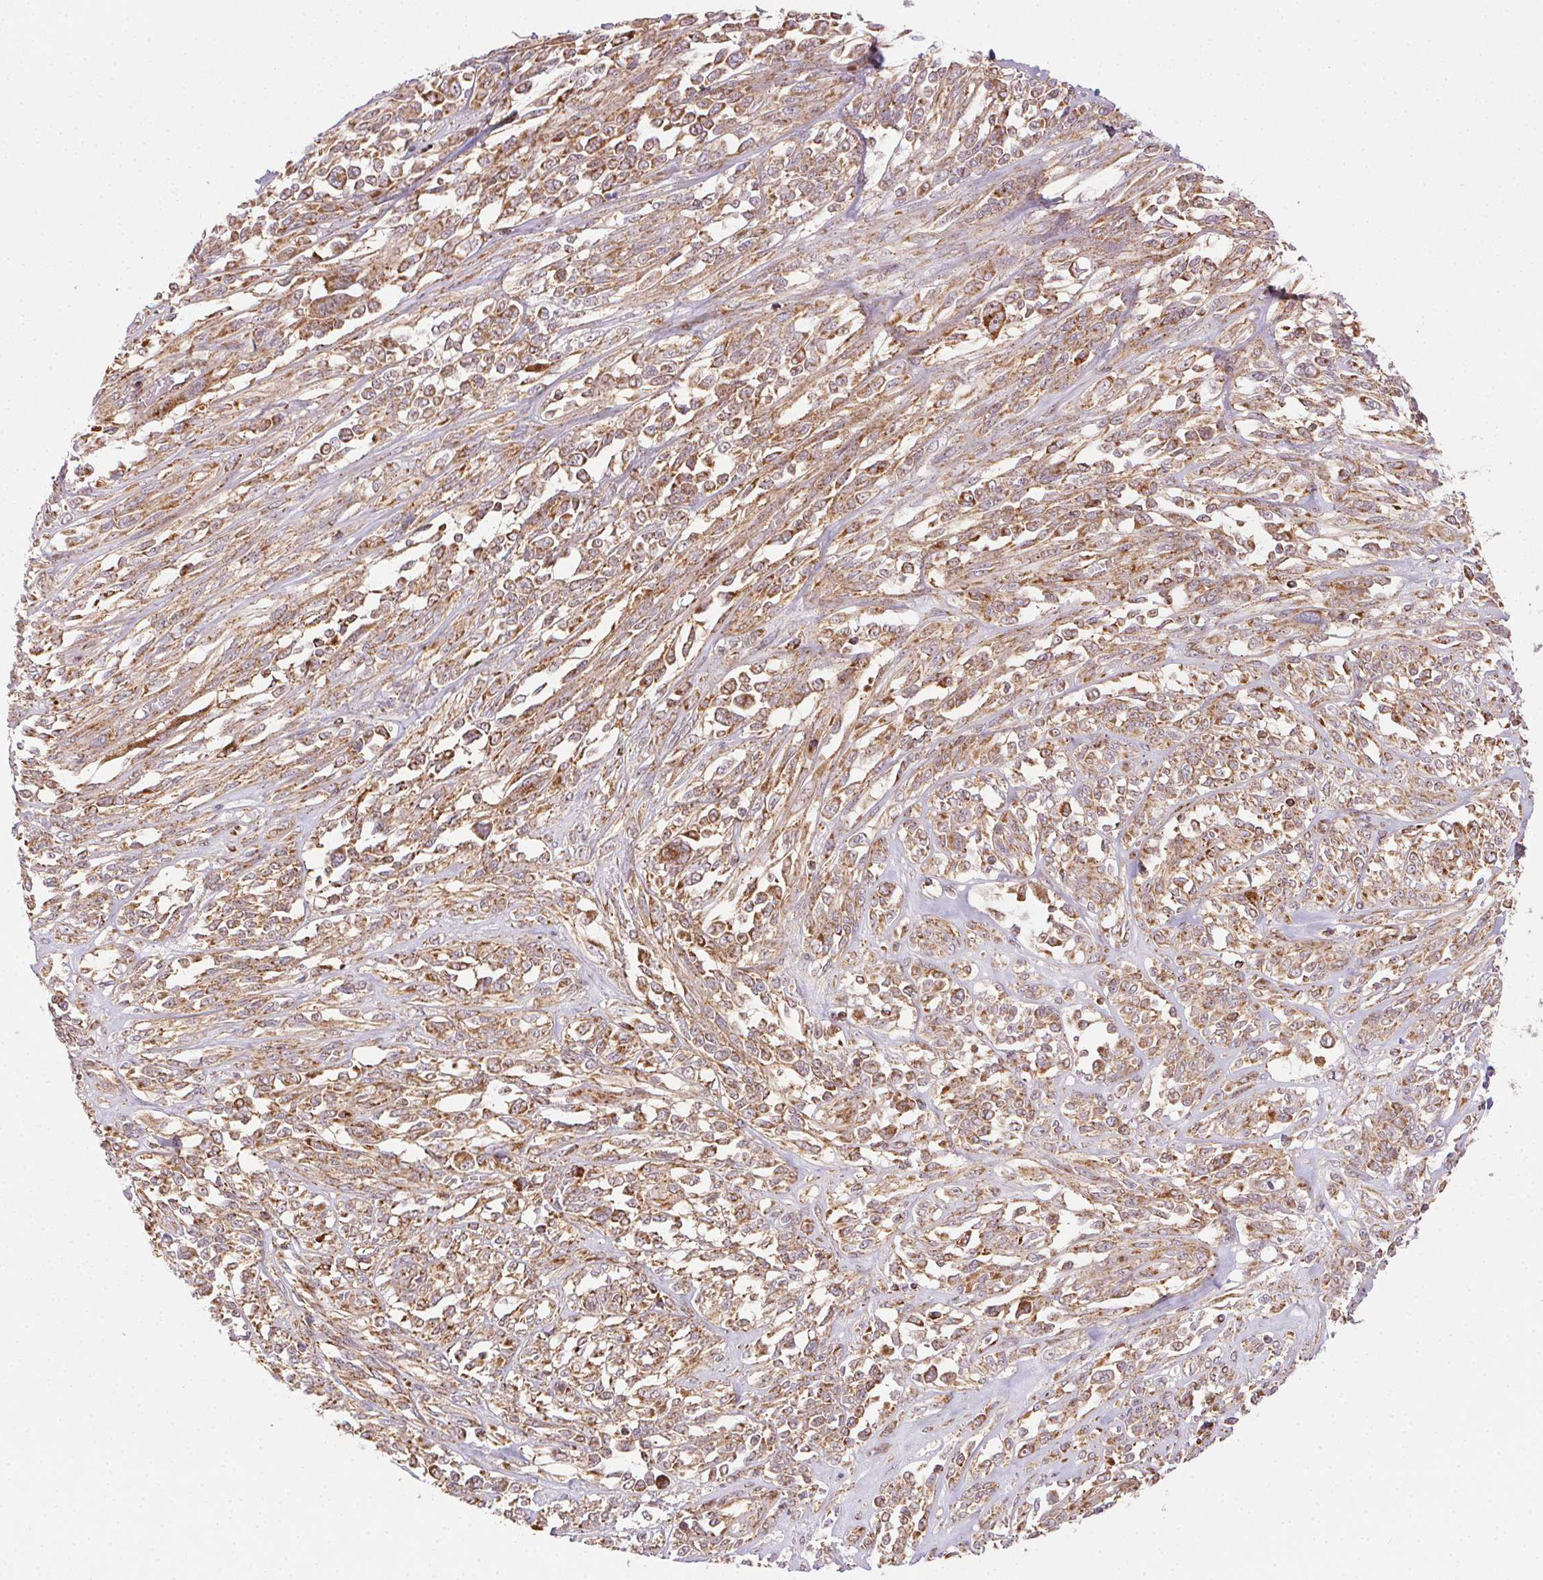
{"staining": {"intensity": "moderate", "quantity": ">75%", "location": "cytoplasmic/membranous"}, "tissue": "melanoma", "cell_type": "Tumor cells", "image_type": "cancer", "snomed": [{"axis": "morphology", "description": "Malignant melanoma, NOS"}, {"axis": "topography", "description": "Skin"}], "caption": "Approximately >75% of tumor cells in malignant melanoma demonstrate moderate cytoplasmic/membranous protein staining as visualized by brown immunohistochemical staining.", "gene": "CLPB", "patient": {"sex": "female", "age": 91}}